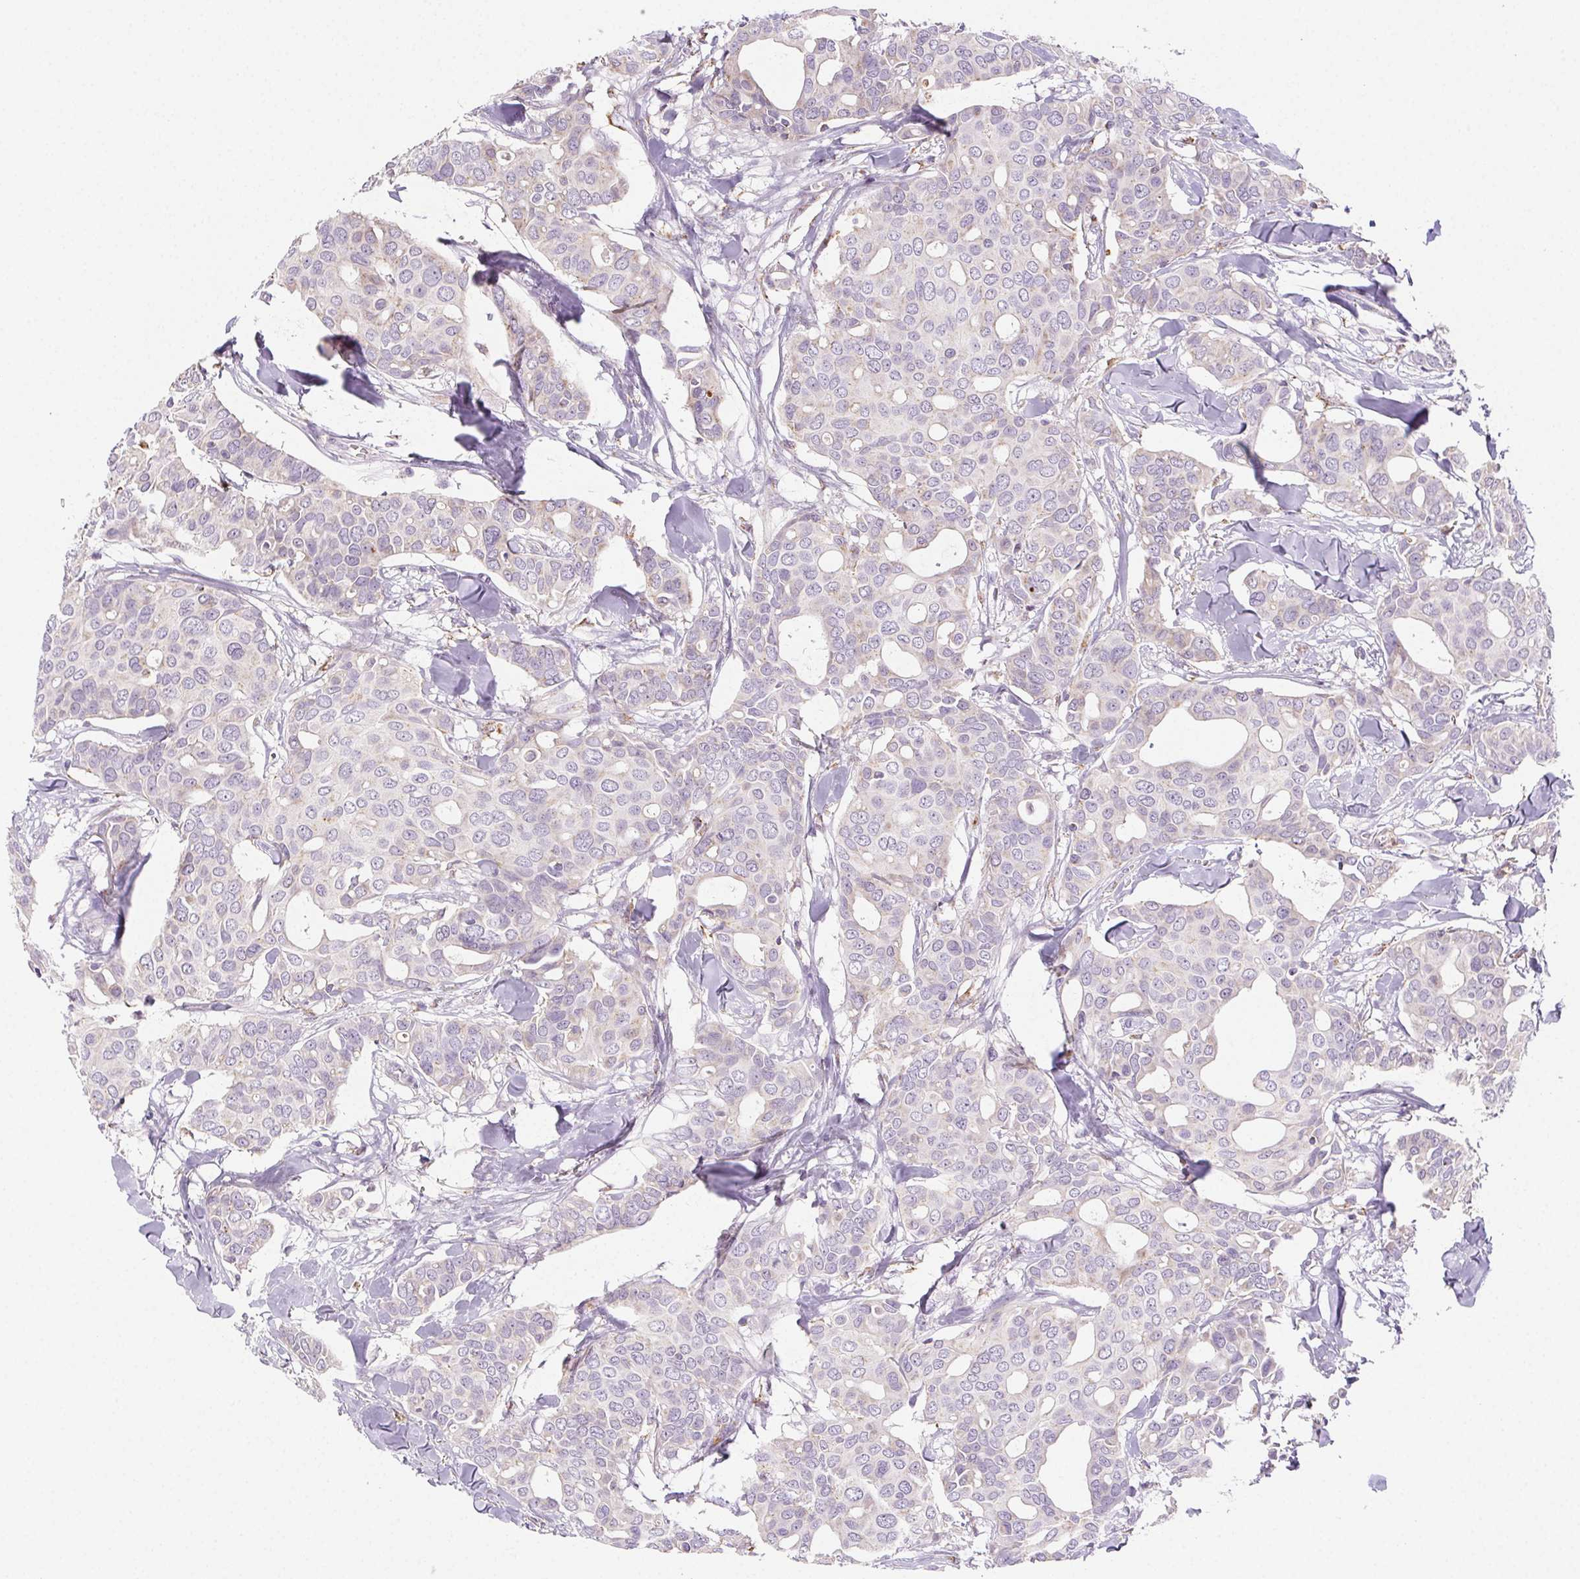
{"staining": {"intensity": "negative", "quantity": "none", "location": "none"}, "tissue": "breast cancer", "cell_type": "Tumor cells", "image_type": "cancer", "snomed": [{"axis": "morphology", "description": "Duct carcinoma"}, {"axis": "topography", "description": "Breast"}], "caption": "This histopathology image is of breast invasive ductal carcinoma stained with immunohistochemistry to label a protein in brown with the nuclei are counter-stained blue. There is no staining in tumor cells. (DAB (3,3'-diaminobenzidine) immunohistochemistry (IHC) visualized using brightfield microscopy, high magnification).", "gene": "LIPA", "patient": {"sex": "female", "age": 54}}